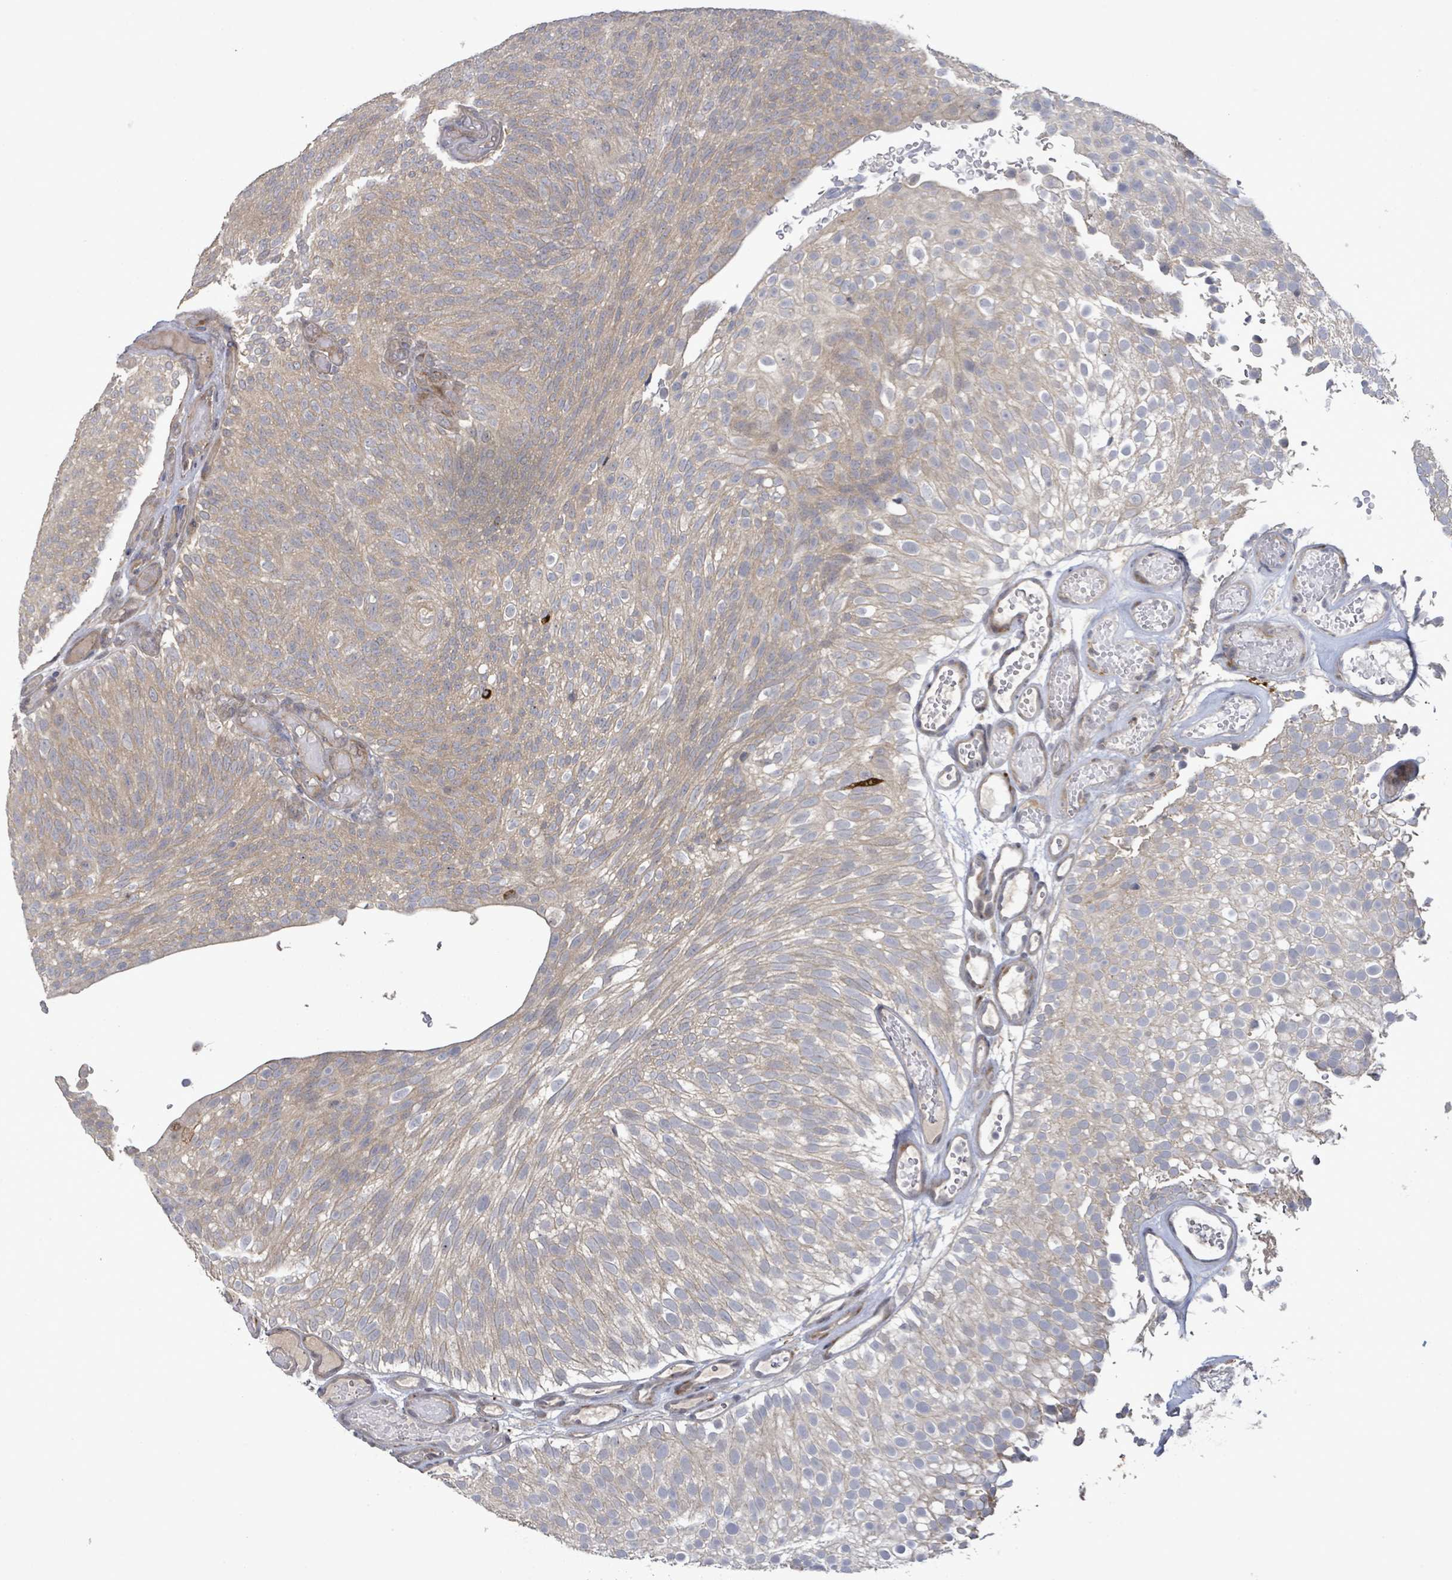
{"staining": {"intensity": "weak", "quantity": "25%-75%", "location": "cytoplasmic/membranous"}, "tissue": "urothelial cancer", "cell_type": "Tumor cells", "image_type": "cancer", "snomed": [{"axis": "morphology", "description": "Urothelial carcinoma, Low grade"}, {"axis": "topography", "description": "Urinary bladder"}], "caption": "High-magnification brightfield microscopy of urothelial cancer stained with DAB (brown) and counterstained with hematoxylin (blue). tumor cells exhibit weak cytoplasmic/membranous staining is identified in approximately25%-75% of cells.", "gene": "SLIT3", "patient": {"sex": "male", "age": 78}}